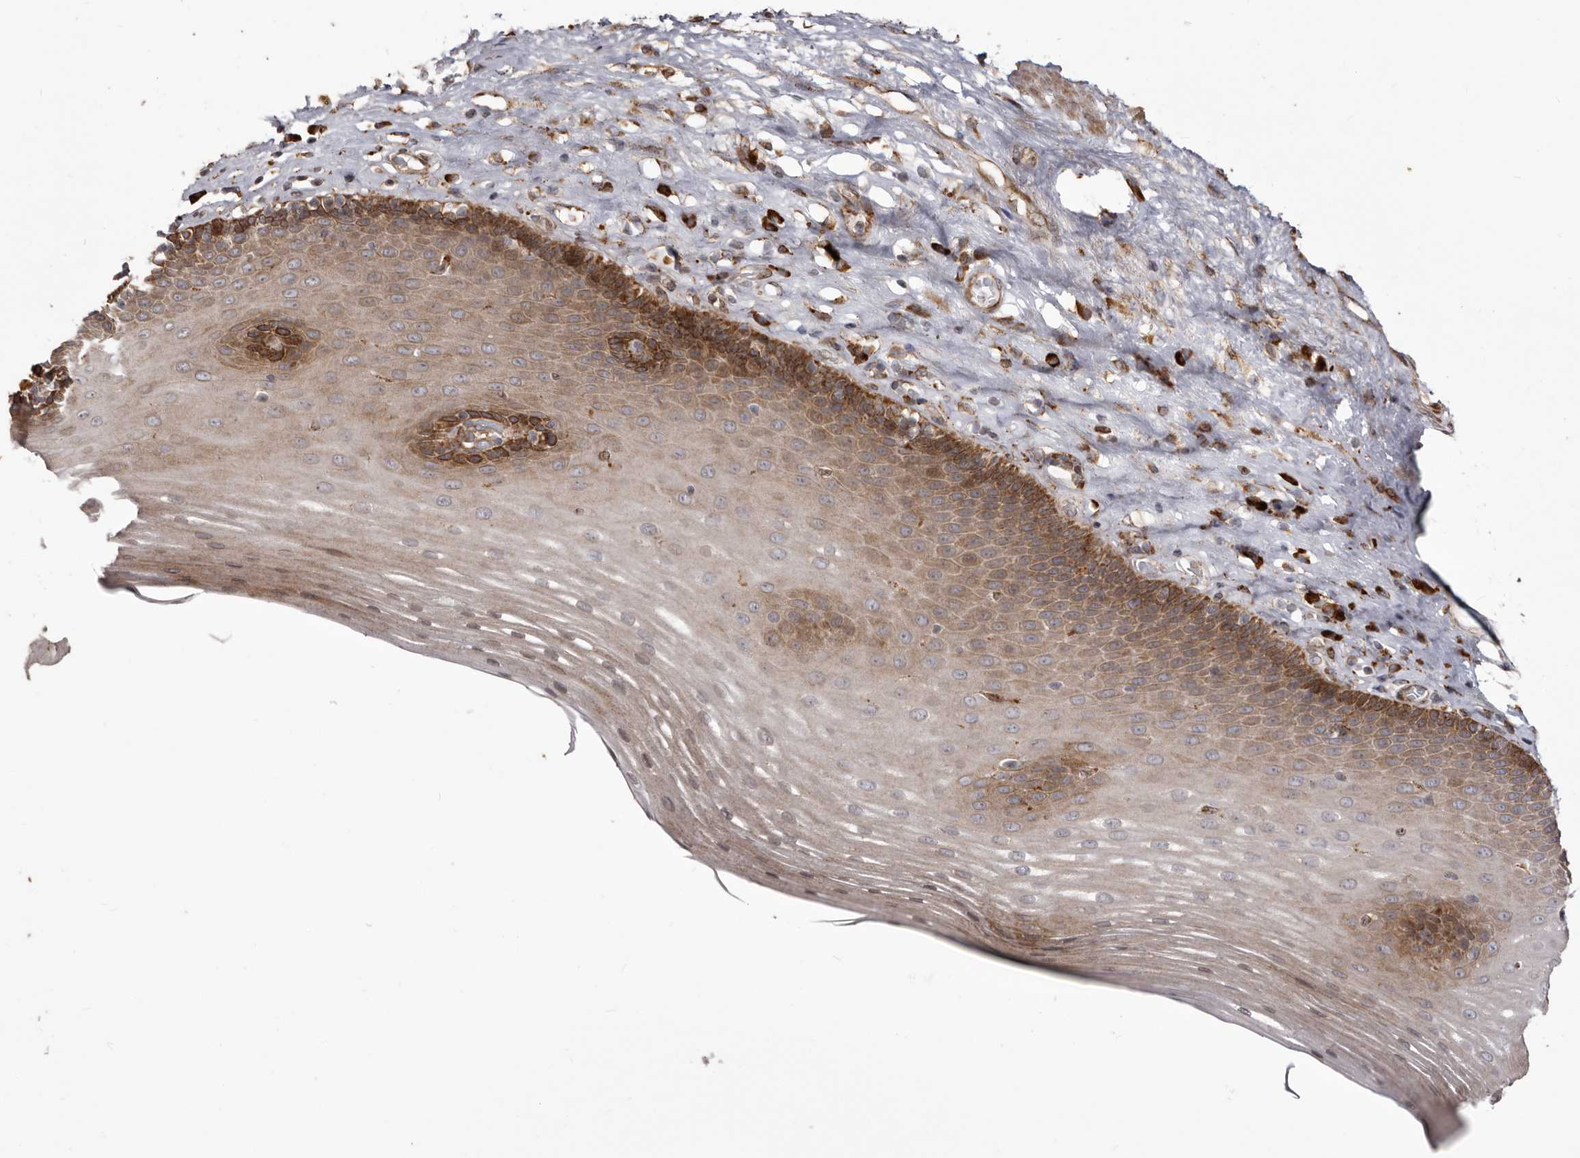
{"staining": {"intensity": "moderate", "quantity": "25%-75%", "location": "cytoplasmic/membranous"}, "tissue": "esophagus", "cell_type": "Squamous epithelial cells", "image_type": "normal", "snomed": [{"axis": "morphology", "description": "Normal tissue, NOS"}, {"axis": "topography", "description": "Esophagus"}], "caption": "An immunohistochemistry micrograph of normal tissue is shown. Protein staining in brown labels moderate cytoplasmic/membranous positivity in esophagus within squamous epithelial cells.", "gene": "NUP43", "patient": {"sex": "male", "age": 62}}